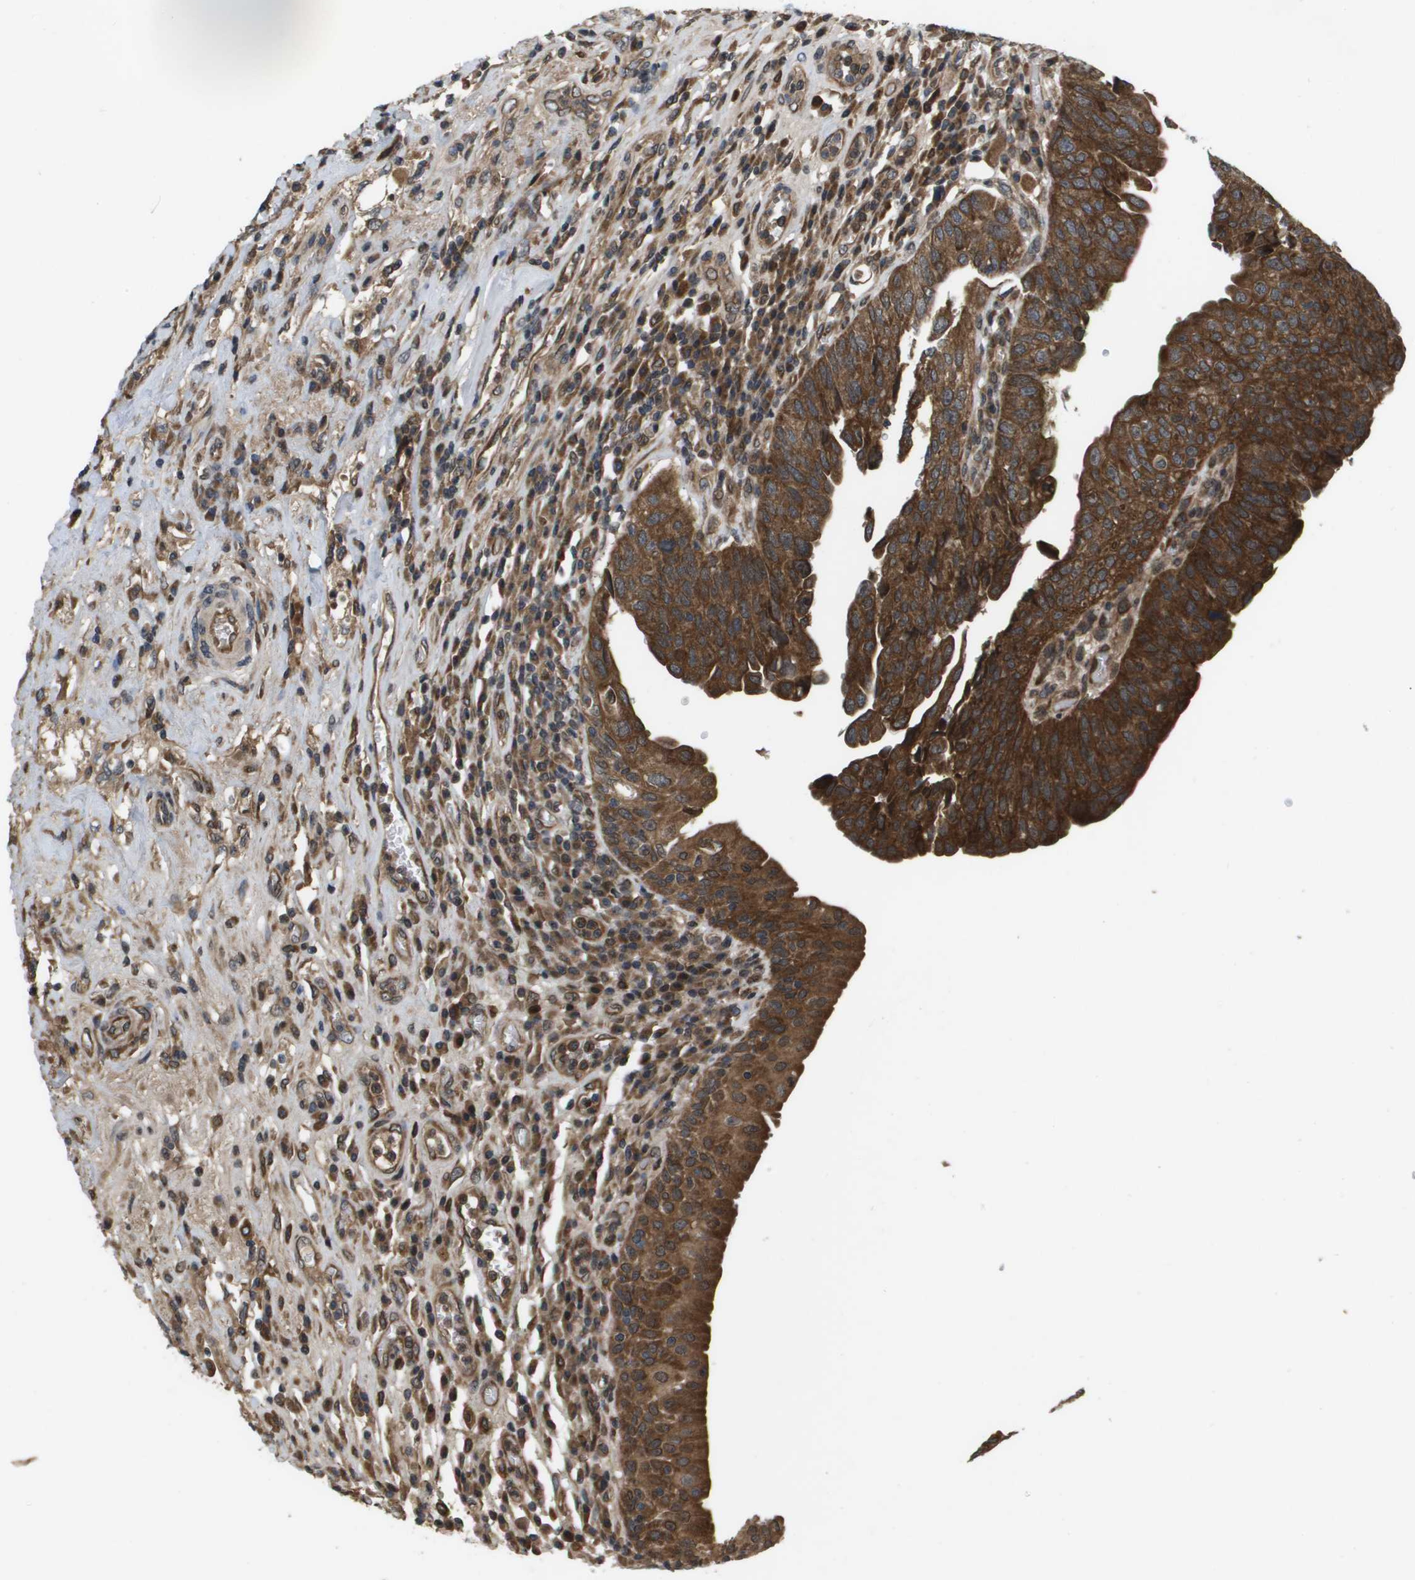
{"staining": {"intensity": "moderate", "quantity": ">75%", "location": "cytoplasmic/membranous,nuclear"}, "tissue": "urothelial cancer", "cell_type": "Tumor cells", "image_type": "cancer", "snomed": [{"axis": "morphology", "description": "Urothelial carcinoma, High grade"}, {"axis": "topography", "description": "Urinary bladder"}], "caption": "About >75% of tumor cells in urothelial cancer reveal moderate cytoplasmic/membranous and nuclear protein positivity as visualized by brown immunohistochemical staining.", "gene": "SPTLC1", "patient": {"sex": "female", "age": 80}}